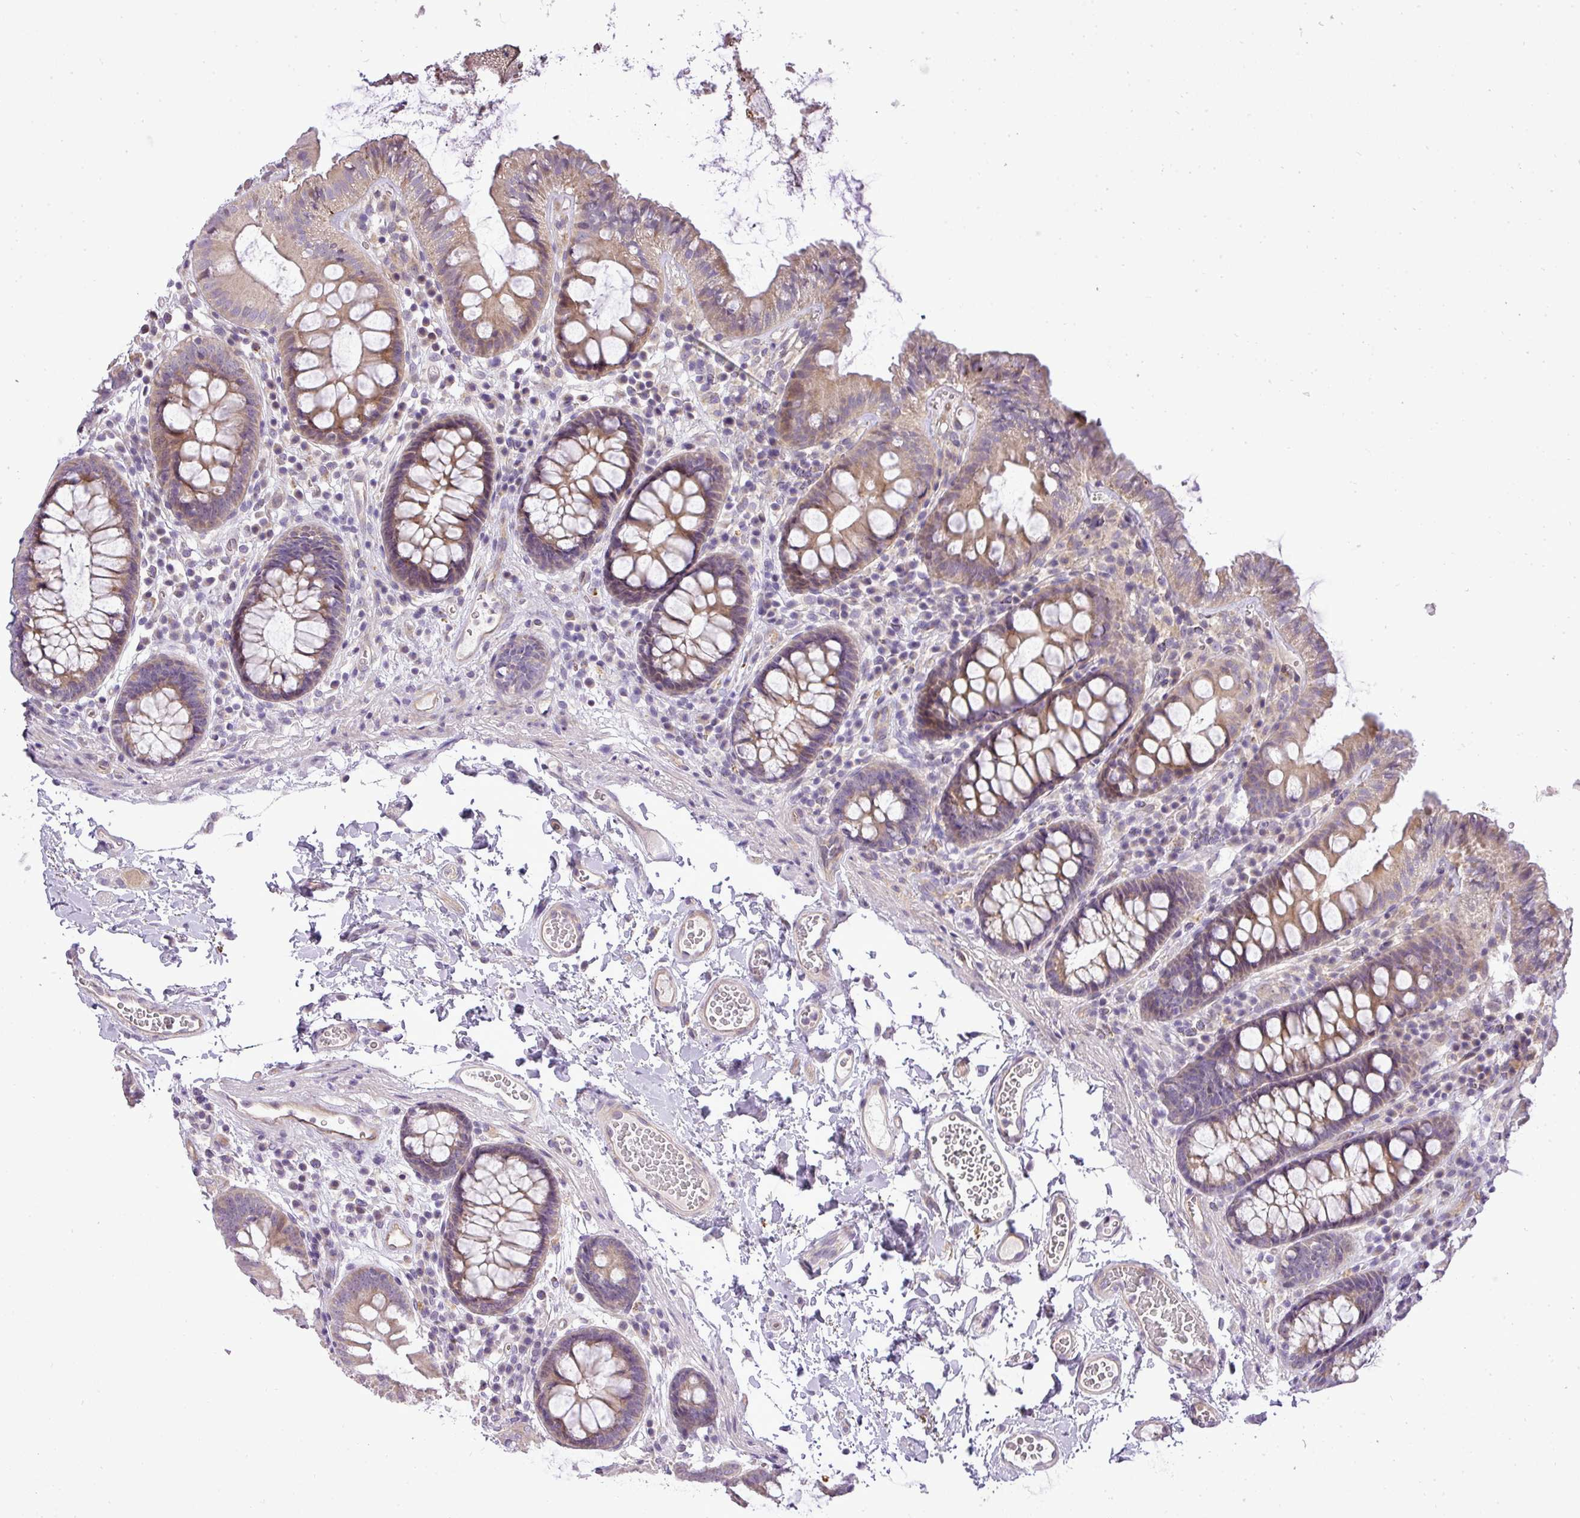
{"staining": {"intensity": "weak", "quantity": ">75%", "location": "cytoplasmic/membranous"}, "tissue": "colon", "cell_type": "Endothelial cells", "image_type": "normal", "snomed": [{"axis": "morphology", "description": "Normal tissue, NOS"}, {"axis": "topography", "description": "Colon"}], "caption": "Protein expression analysis of benign colon displays weak cytoplasmic/membranous expression in about >75% of endothelial cells. (DAB (3,3'-diaminobenzidine) IHC, brown staining for protein, blue staining for nuclei).", "gene": "ZDHHC1", "patient": {"sex": "male", "age": 84}}